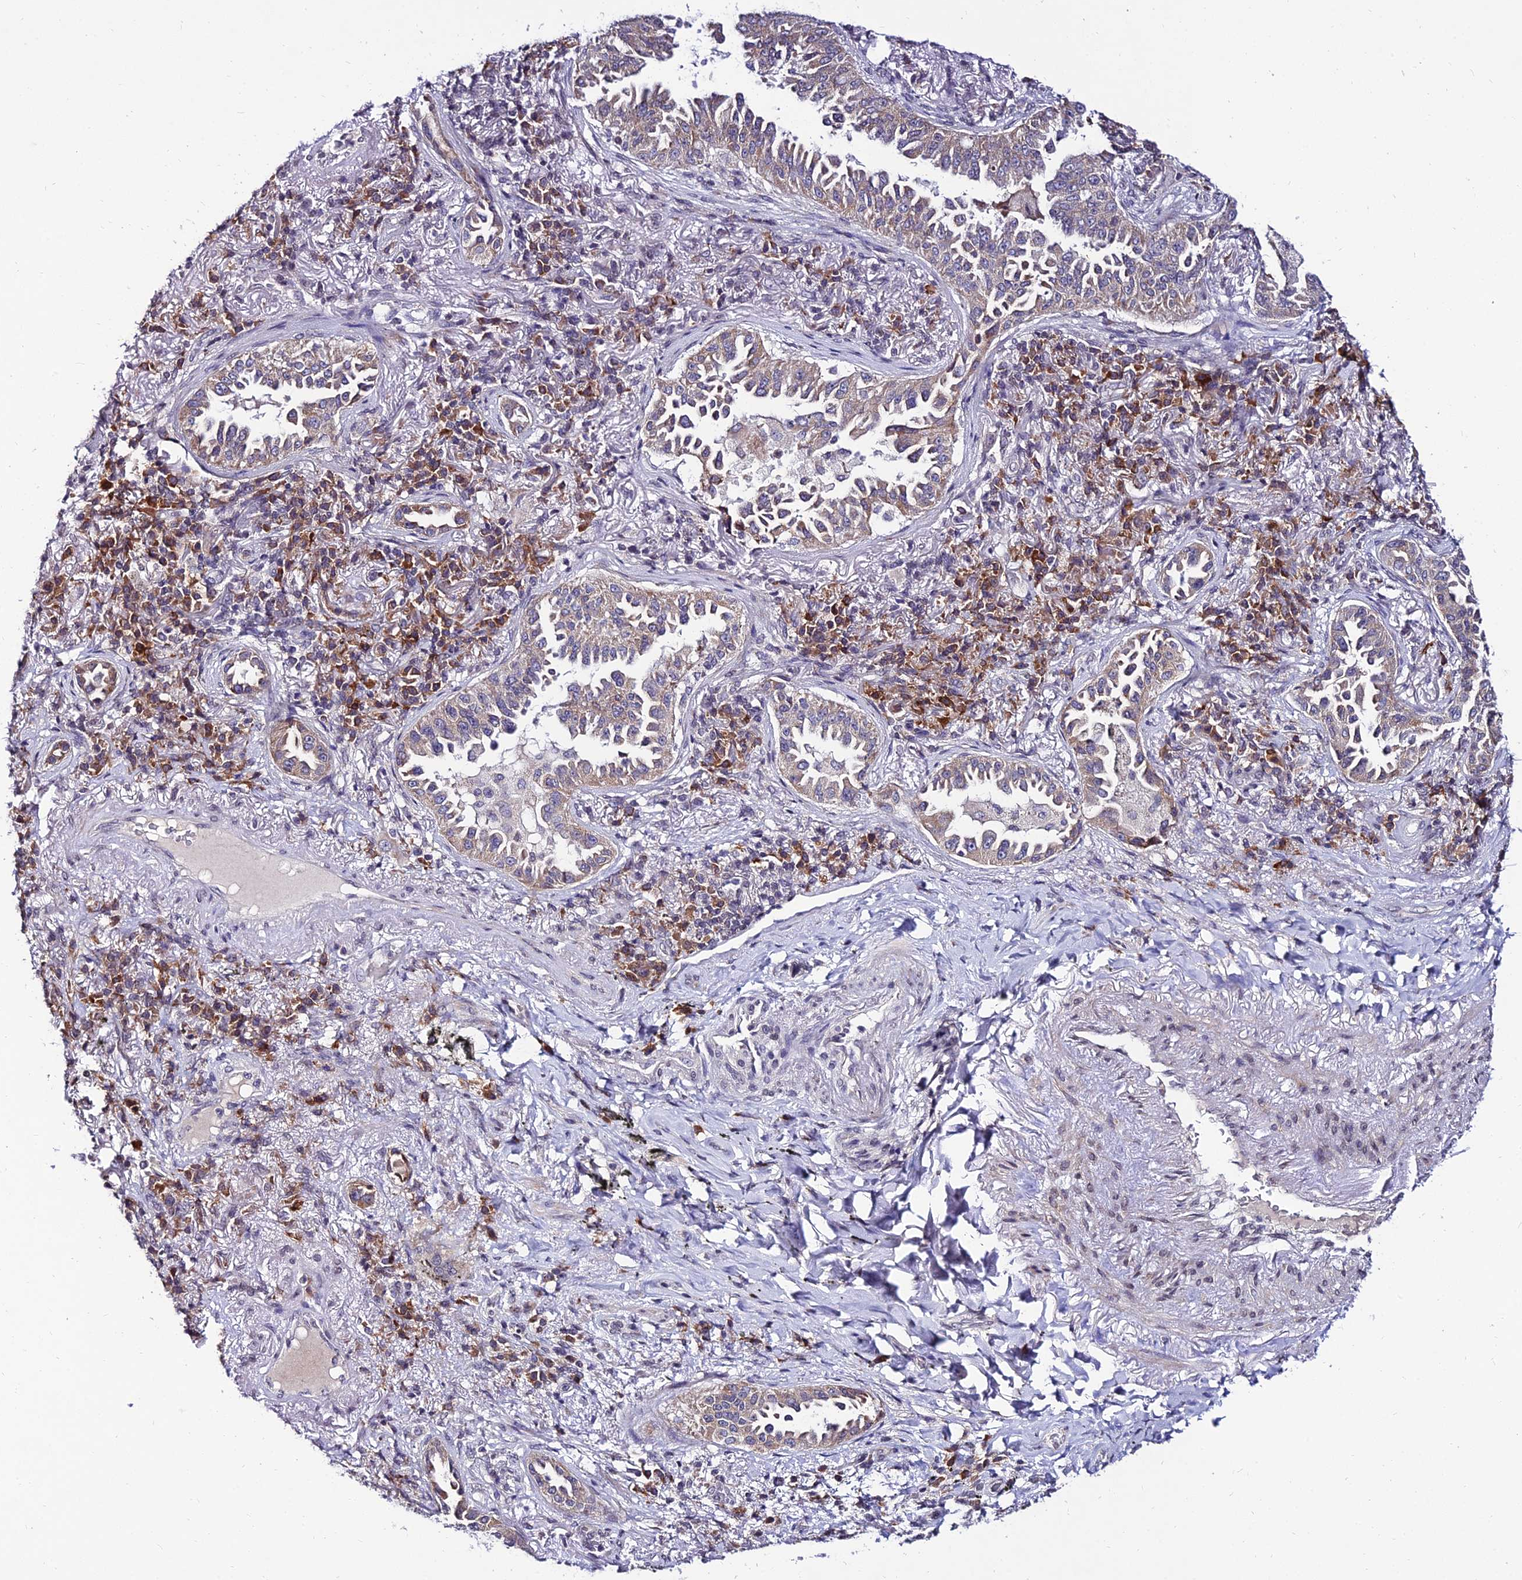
{"staining": {"intensity": "weak", "quantity": "25%-75%", "location": "cytoplasmic/membranous"}, "tissue": "lung cancer", "cell_type": "Tumor cells", "image_type": "cancer", "snomed": [{"axis": "morphology", "description": "Adenocarcinoma, NOS"}, {"axis": "topography", "description": "Lung"}], "caption": "Immunohistochemistry image of neoplastic tissue: human adenocarcinoma (lung) stained using IHC reveals low levels of weak protein expression localized specifically in the cytoplasmic/membranous of tumor cells, appearing as a cytoplasmic/membranous brown color.", "gene": "CDNF", "patient": {"sex": "female", "age": 69}}